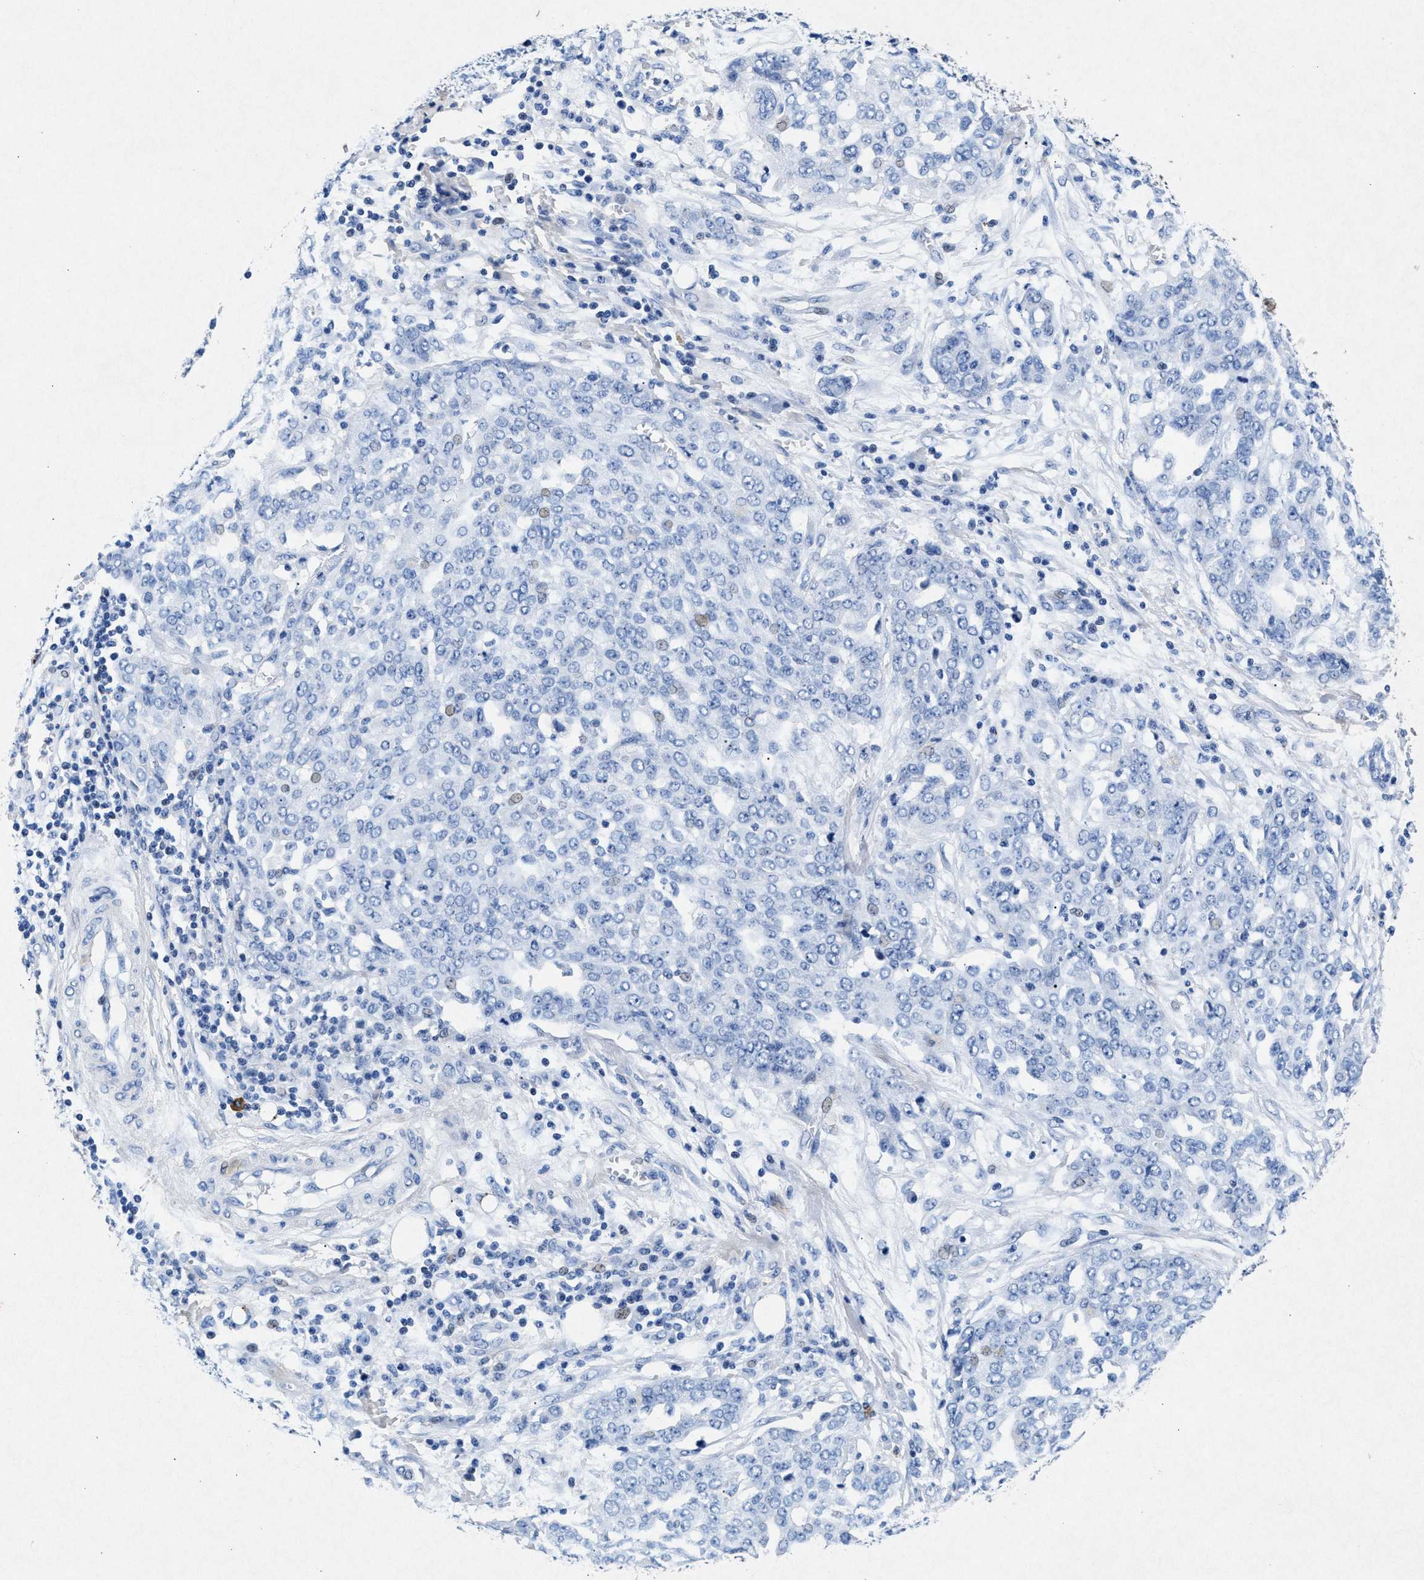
{"staining": {"intensity": "negative", "quantity": "none", "location": "none"}, "tissue": "ovarian cancer", "cell_type": "Tumor cells", "image_type": "cancer", "snomed": [{"axis": "morphology", "description": "Cystadenocarcinoma, serous, NOS"}, {"axis": "topography", "description": "Soft tissue"}, {"axis": "topography", "description": "Ovary"}], "caption": "A high-resolution histopathology image shows IHC staining of ovarian cancer, which demonstrates no significant staining in tumor cells. (Brightfield microscopy of DAB (3,3'-diaminobenzidine) immunohistochemistry at high magnification).", "gene": "MAP6", "patient": {"sex": "female", "age": 57}}